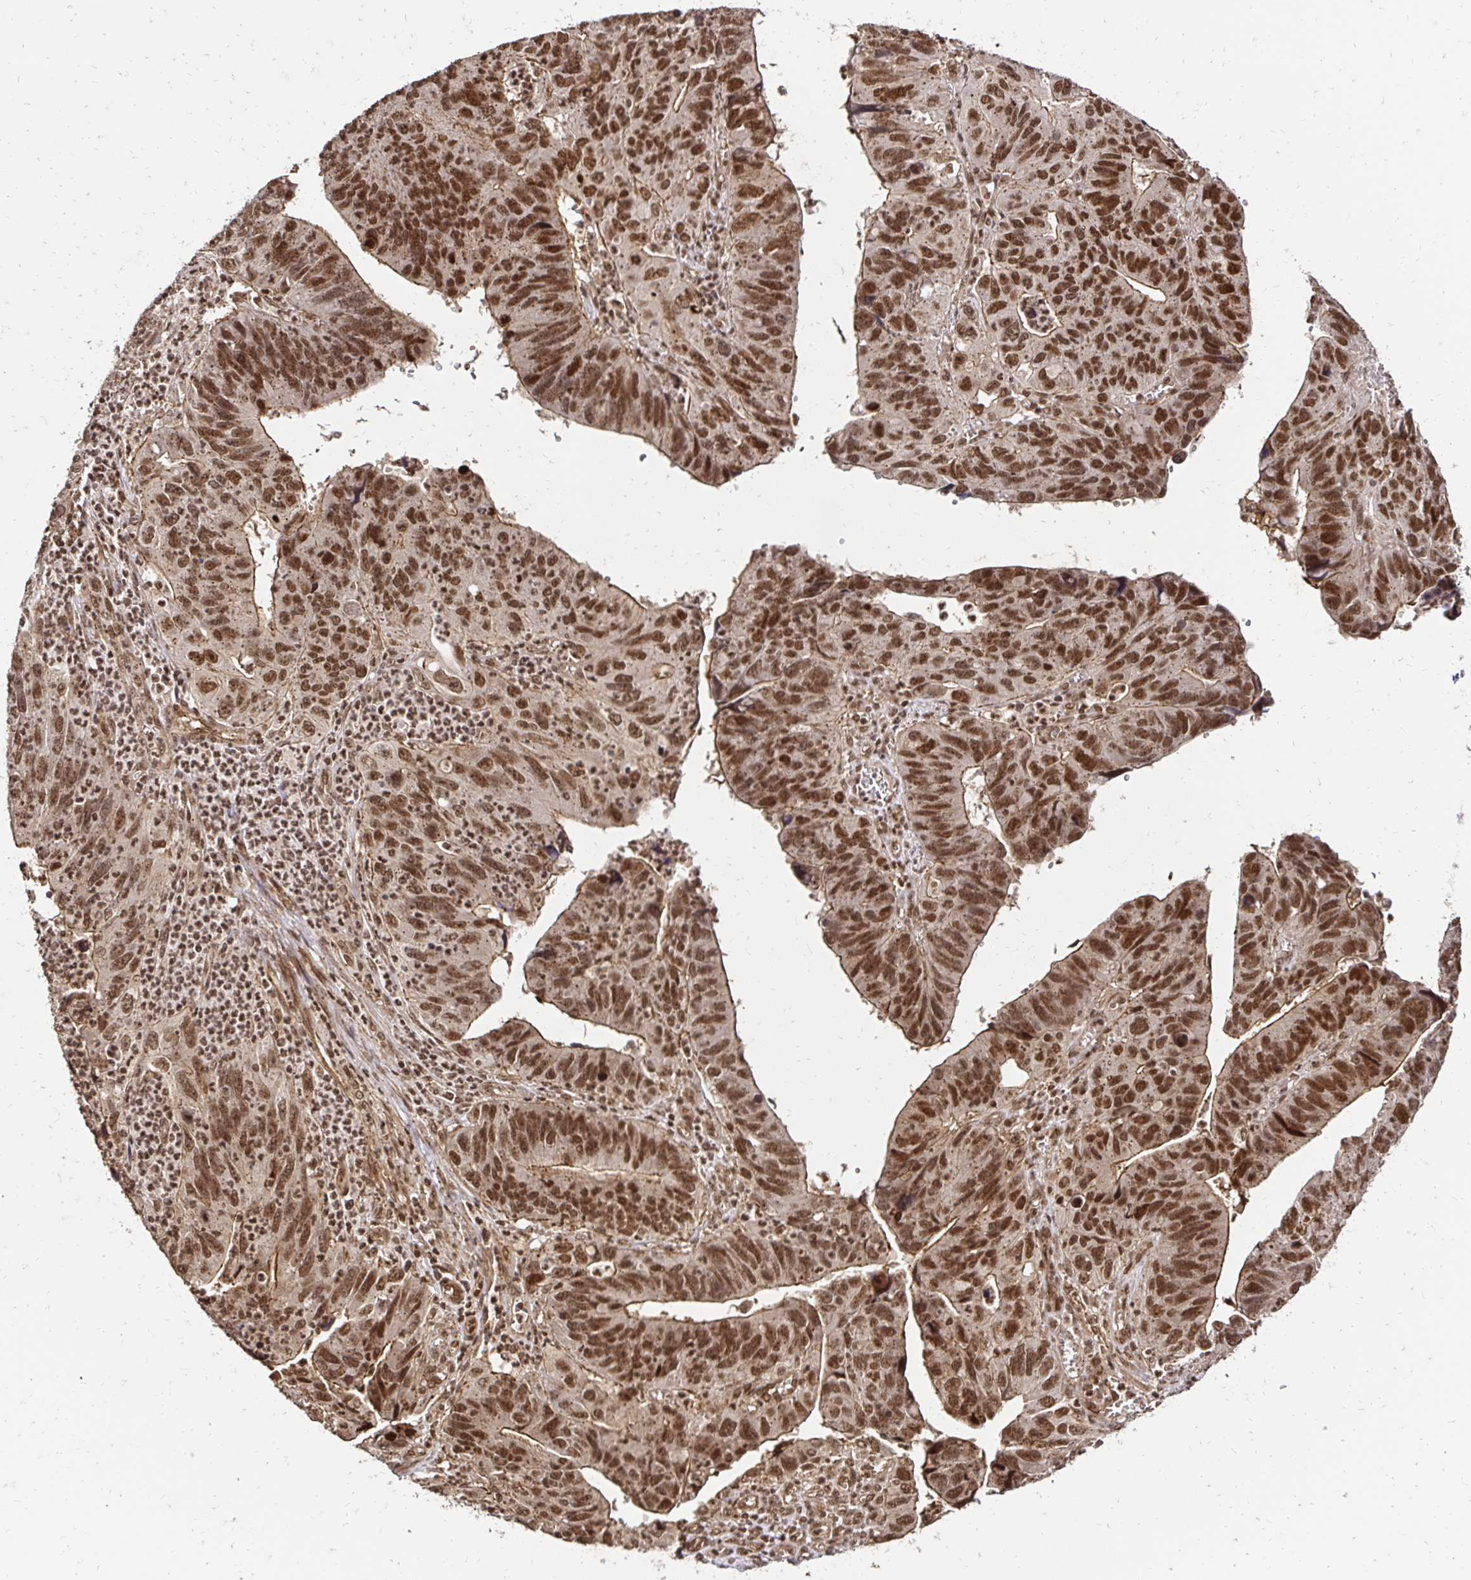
{"staining": {"intensity": "strong", "quantity": ">75%", "location": "cytoplasmic/membranous,nuclear"}, "tissue": "stomach cancer", "cell_type": "Tumor cells", "image_type": "cancer", "snomed": [{"axis": "morphology", "description": "Adenocarcinoma, NOS"}, {"axis": "topography", "description": "Stomach"}], "caption": "Stomach cancer stained for a protein exhibits strong cytoplasmic/membranous and nuclear positivity in tumor cells.", "gene": "GLYR1", "patient": {"sex": "male", "age": 59}}